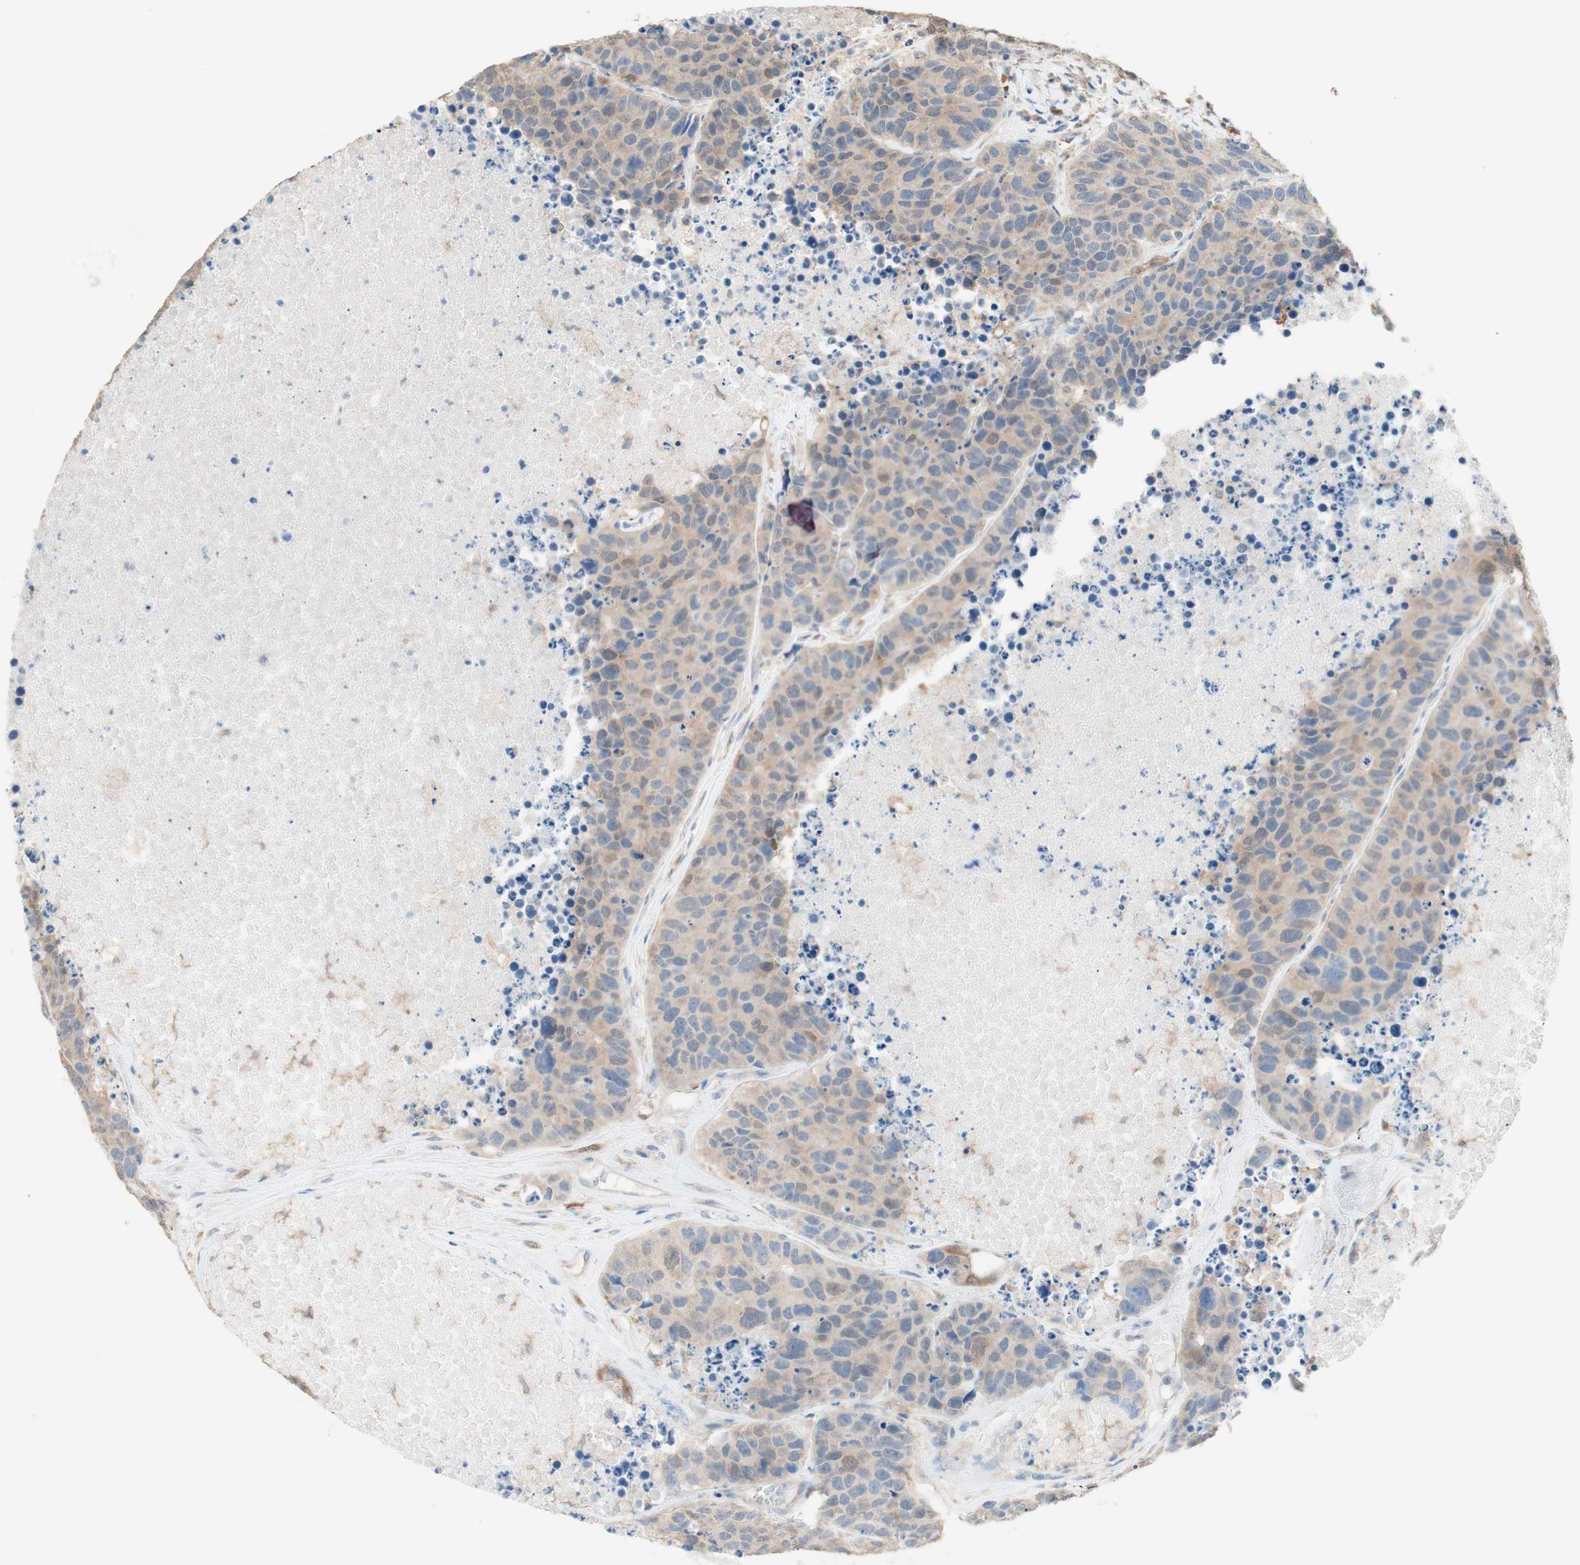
{"staining": {"intensity": "weak", "quantity": ">75%", "location": "cytoplasmic/membranous"}, "tissue": "carcinoid", "cell_type": "Tumor cells", "image_type": "cancer", "snomed": [{"axis": "morphology", "description": "Carcinoid, malignant, NOS"}, {"axis": "topography", "description": "Lung"}], "caption": "A histopathology image of human carcinoid (malignant) stained for a protein shows weak cytoplasmic/membranous brown staining in tumor cells.", "gene": "COMT", "patient": {"sex": "male", "age": 60}}